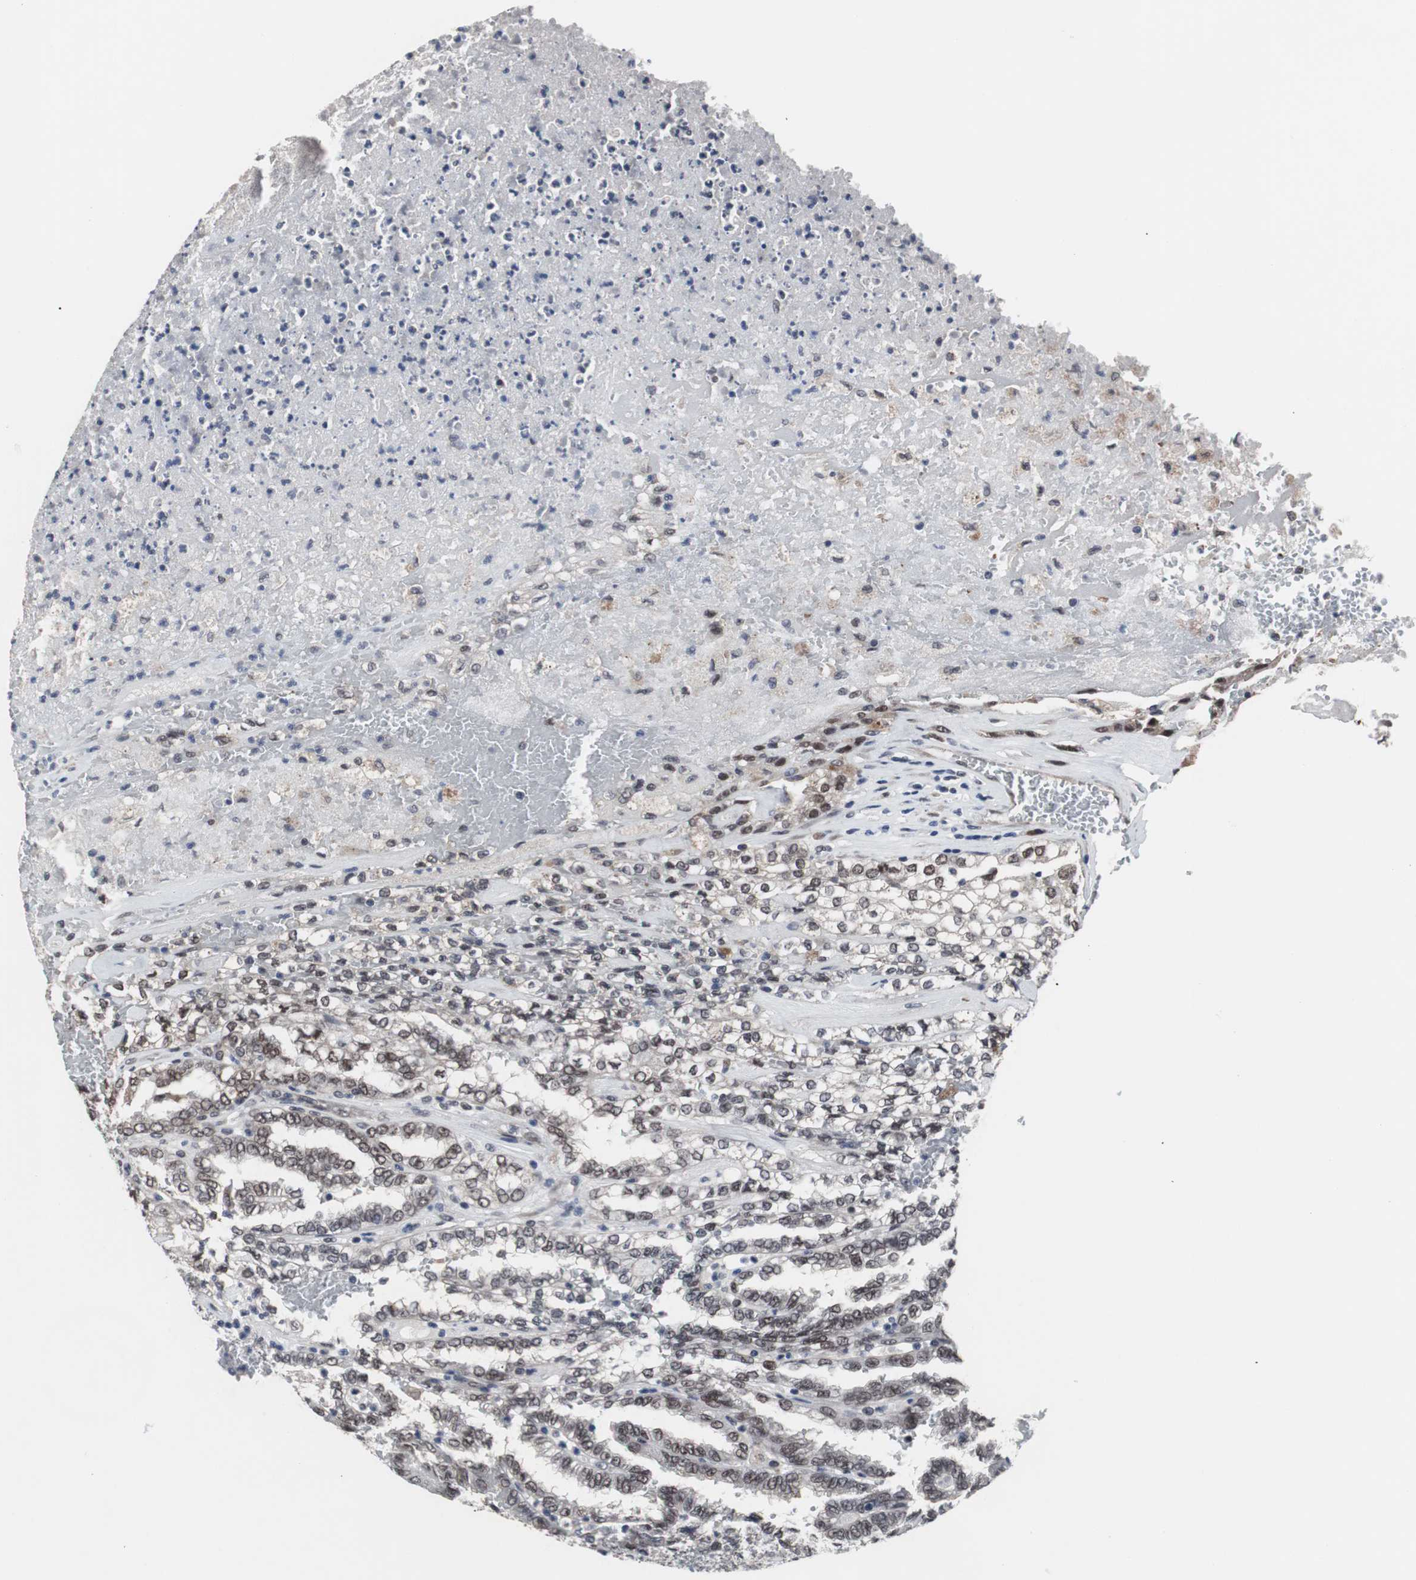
{"staining": {"intensity": "weak", "quantity": "25%-75%", "location": "nuclear"}, "tissue": "renal cancer", "cell_type": "Tumor cells", "image_type": "cancer", "snomed": [{"axis": "morphology", "description": "Inflammation, NOS"}, {"axis": "morphology", "description": "Adenocarcinoma, NOS"}, {"axis": "topography", "description": "Kidney"}], "caption": "Brown immunohistochemical staining in renal adenocarcinoma demonstrates weak nuclear staining in about 25%-75% of tumor cells.", "gene": "GTF2F2", "patient": {"sex": "male", "age": 68}}